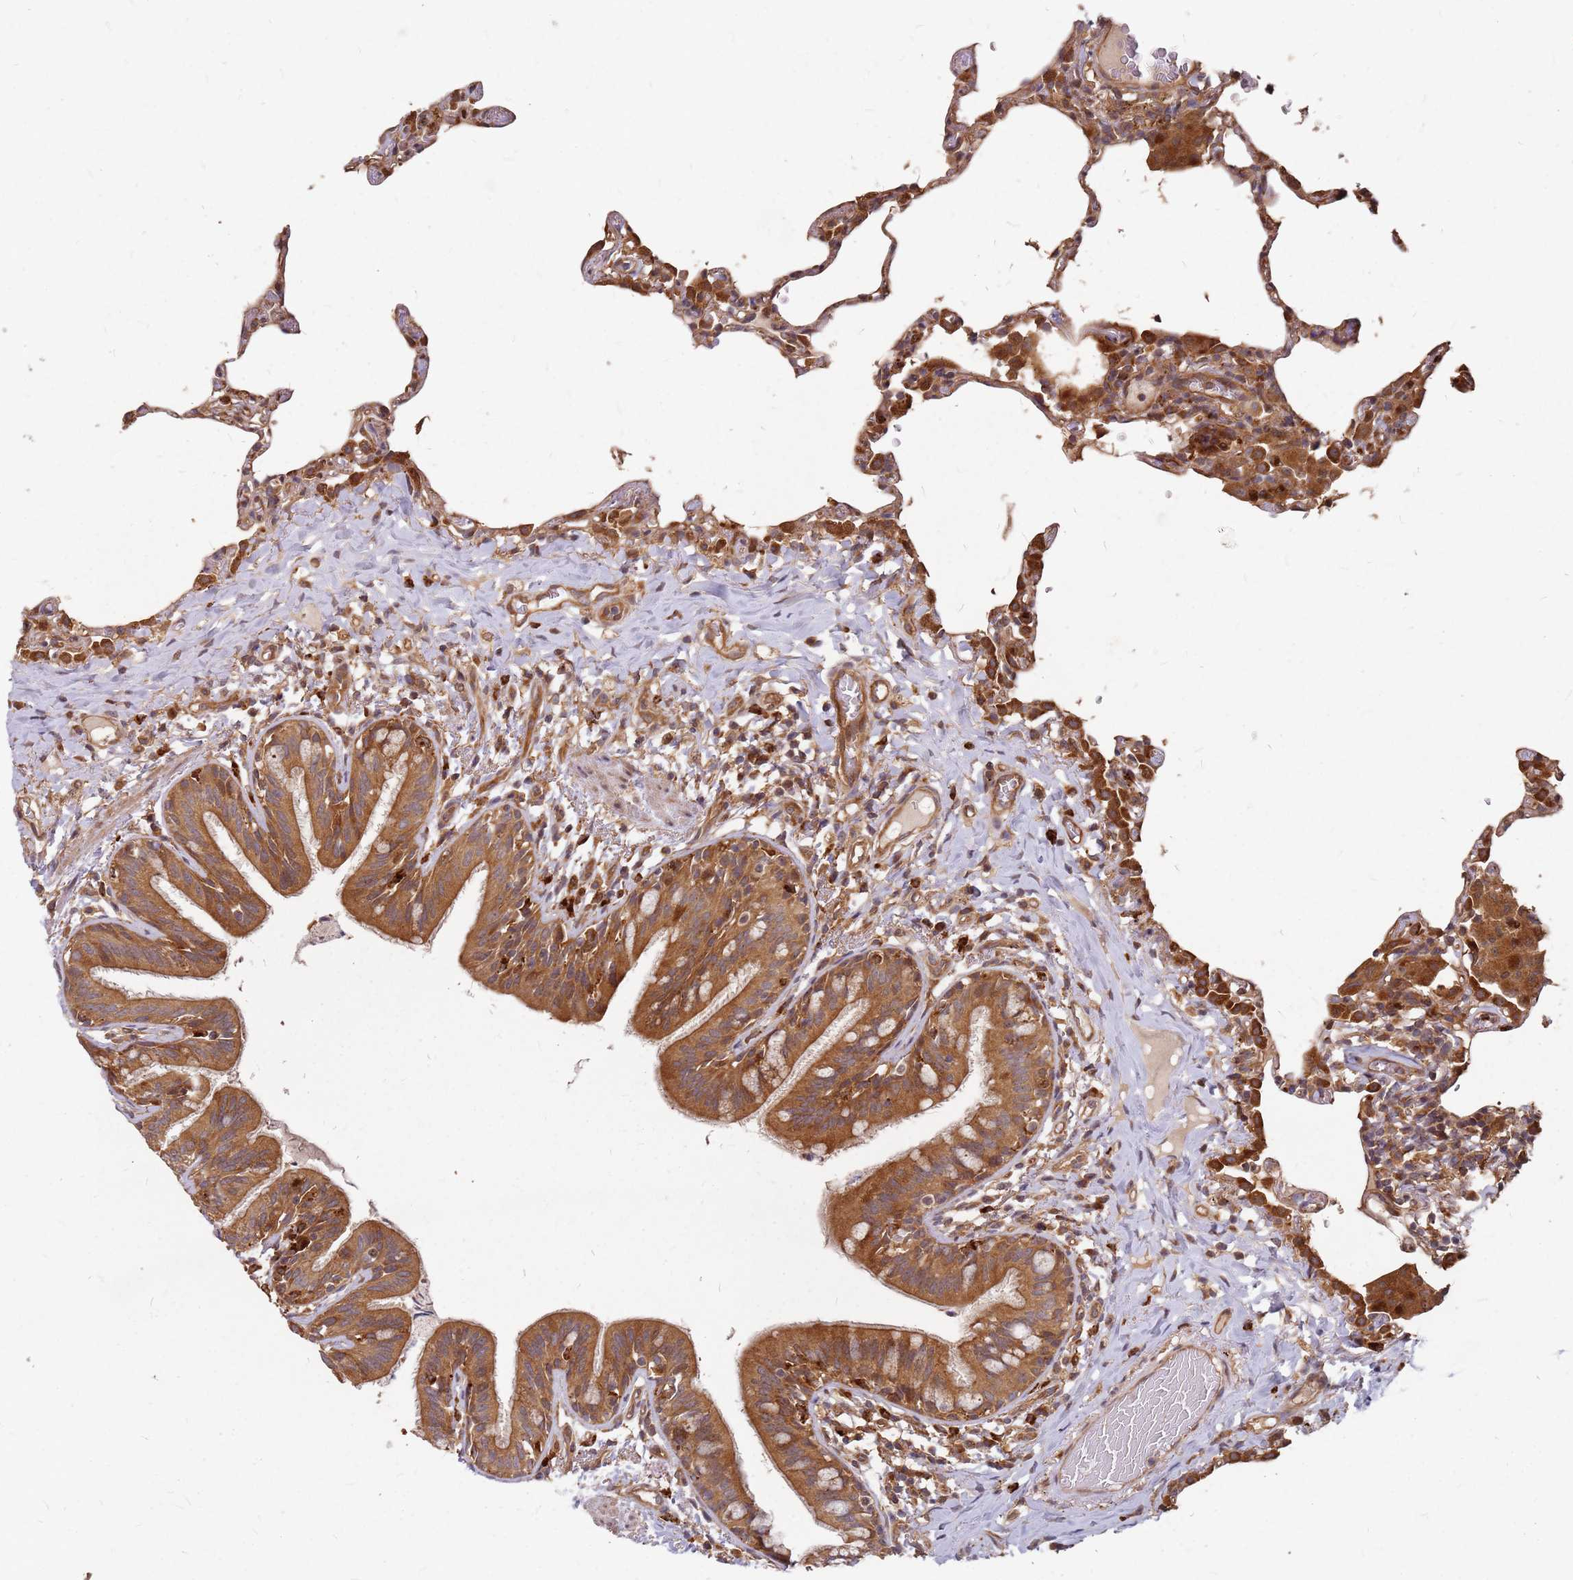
{"staining": {"intensity": "moderate", "quantity": "25%-75%", "location": "cytoplasmic/membranous"}, "tissue": "lung", "cell_type": "Alveolar cells", "image_type": "normal", "snomed": [{"axis": "morphology", "description": "Normal tissue, NOS"}, {"axis": "topography", "description": "Lung"}], "caption": "High-power microscopy captured an immunohistochemistry (IHC) image of unremarkable lung, revealing moderate cytoplasmic/membranous expression in about 25%-75% of alveolar cells. (brown staining indicates protein expression, while blue staining denotes nuclei).", "gene": "TRABD", "patient": {"sex": "female", "age": 57}}